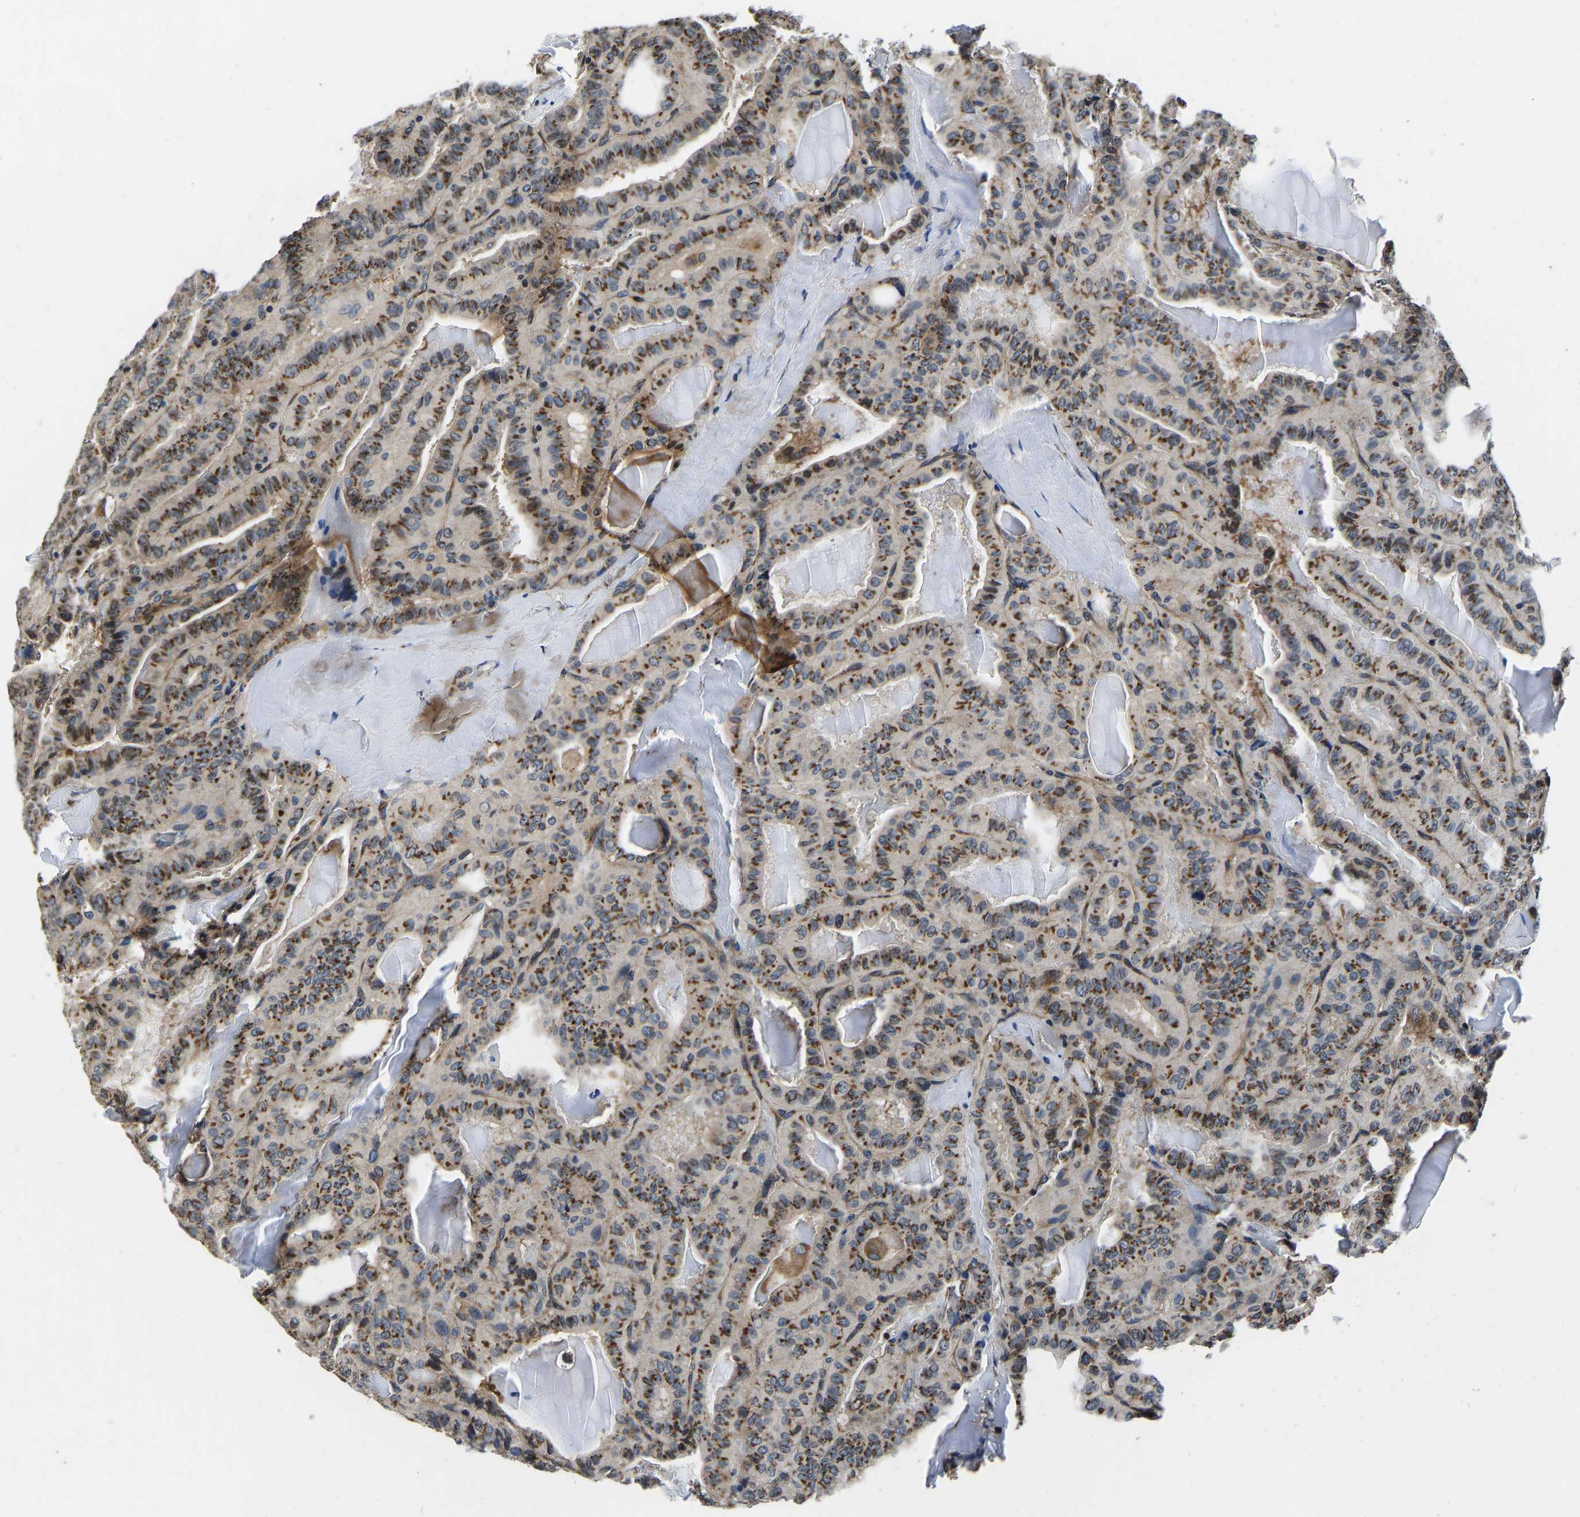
{"staining": {"intensity": "strong", "quantity": ">75%", "location": "cytoplasmic/membranous"}, "tissue": "thyroid cancer", "cell_type": "Tumor cells", "image_type": "cancer", "snomed": [{"axis": "morphology", "description": "Papillary adenocarcinoma, NOS"}, {"axis": "topography", "description": "Thyroid gland"}], "caption": "Thyroid cancer (papillary adenocarcinoma) tissue displays strong cytoplasmic/membranous expression in about >75% of tumor cells", "gene": "RABAC1", "patient": {"sex": "male", "age": 77}}